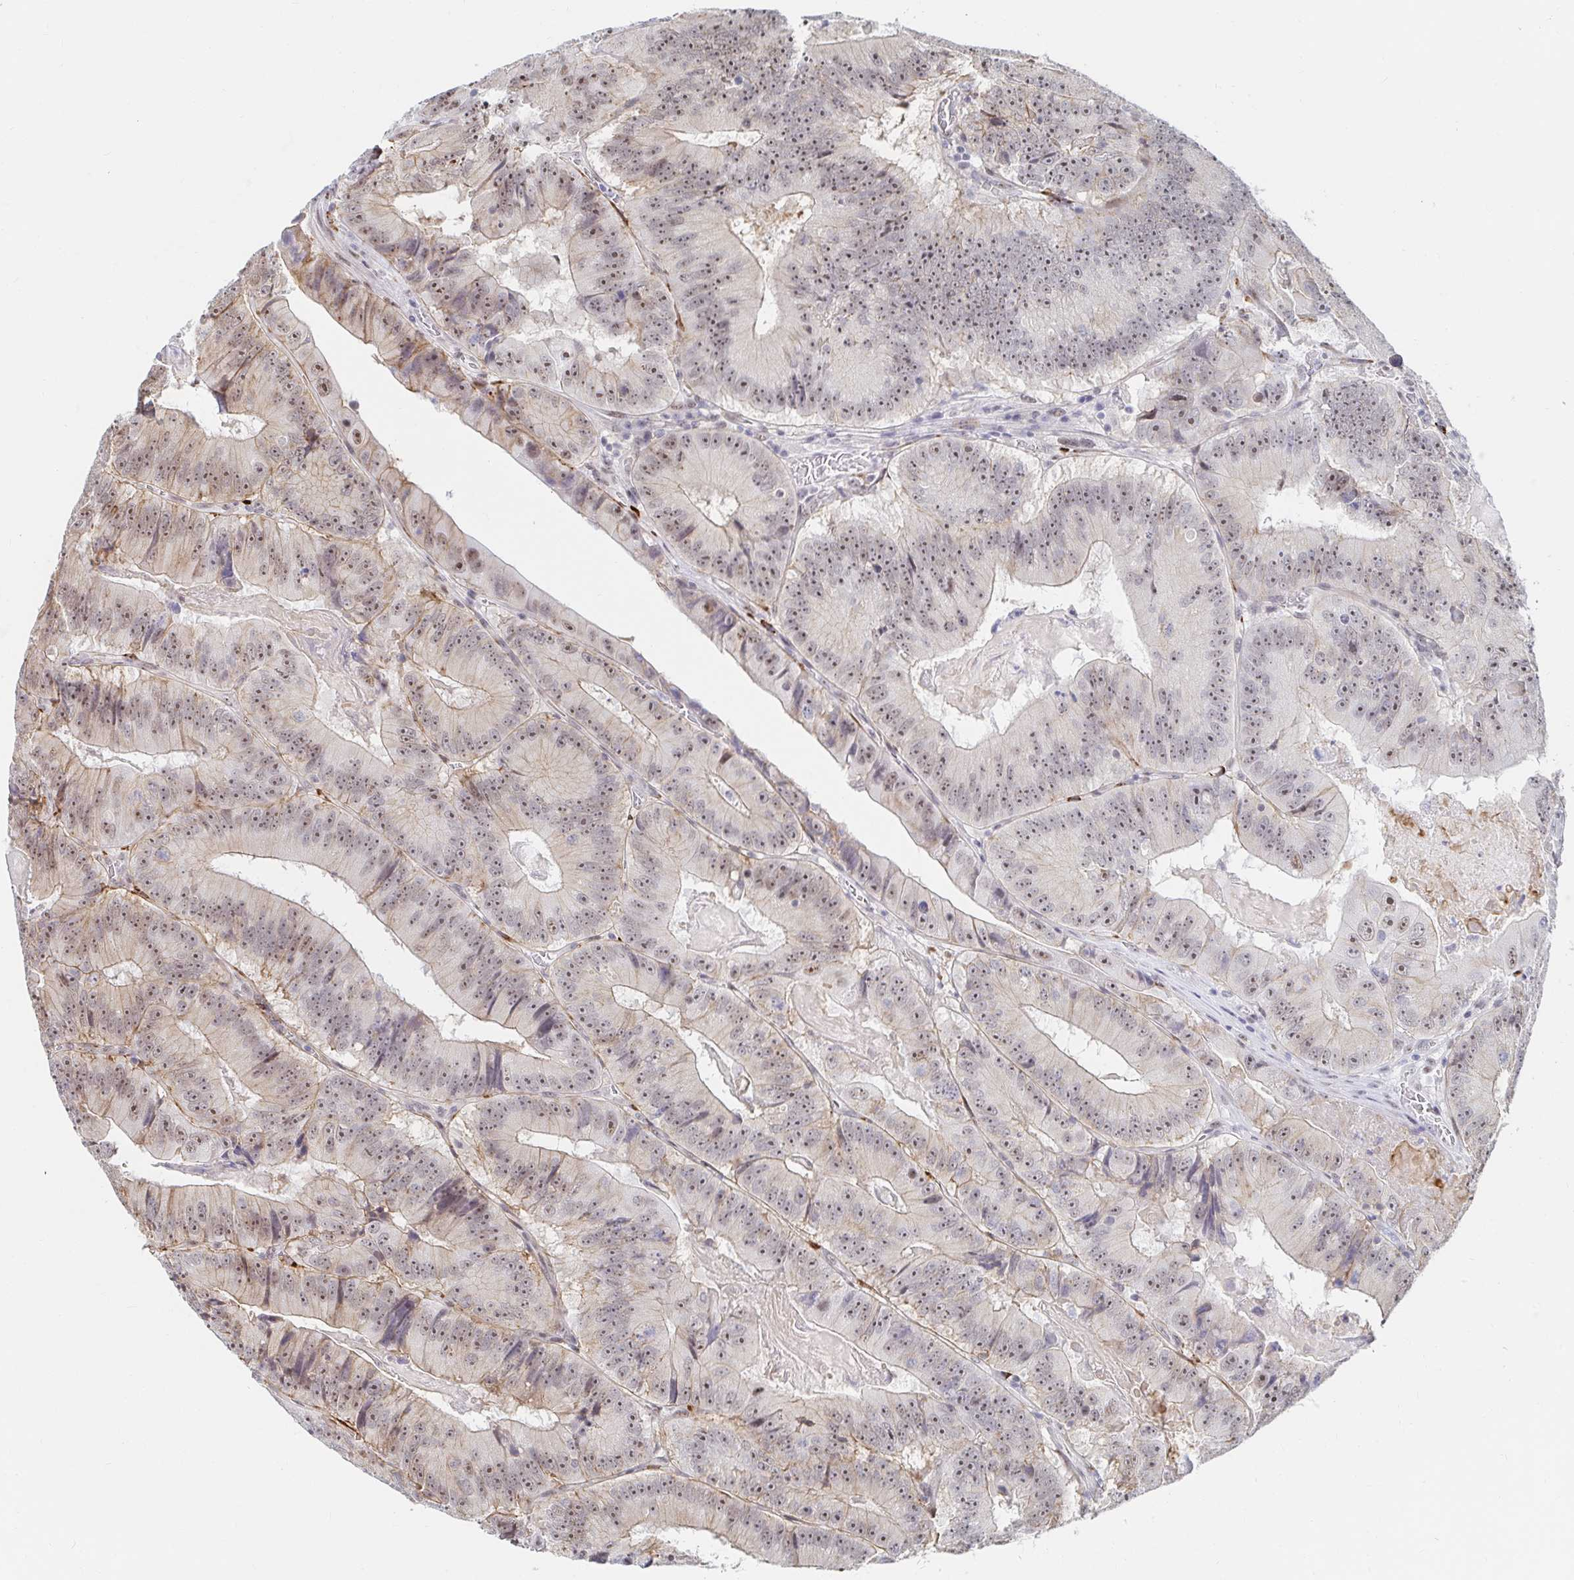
{"staining": {"intensity": "weak", "quantity": ">75%", "location": "nuclear"}, "tissue": "colorectal cancer", "cell_type": "Tumor cells", "image_type": "cancer", "snomed": [{"axis": "morphology", "description": "Adenocarcinoma, NOS"}, {"axis": "topography", "description": "Colon"}], "caption": "IHC of human colorectal cancer (adenocarcinoma) demonstrates low levels of weak nuclear expression in about >75% of tumor cells.", "gene": "COL28A1", "patient": {"sex": "female", "age": 86}}